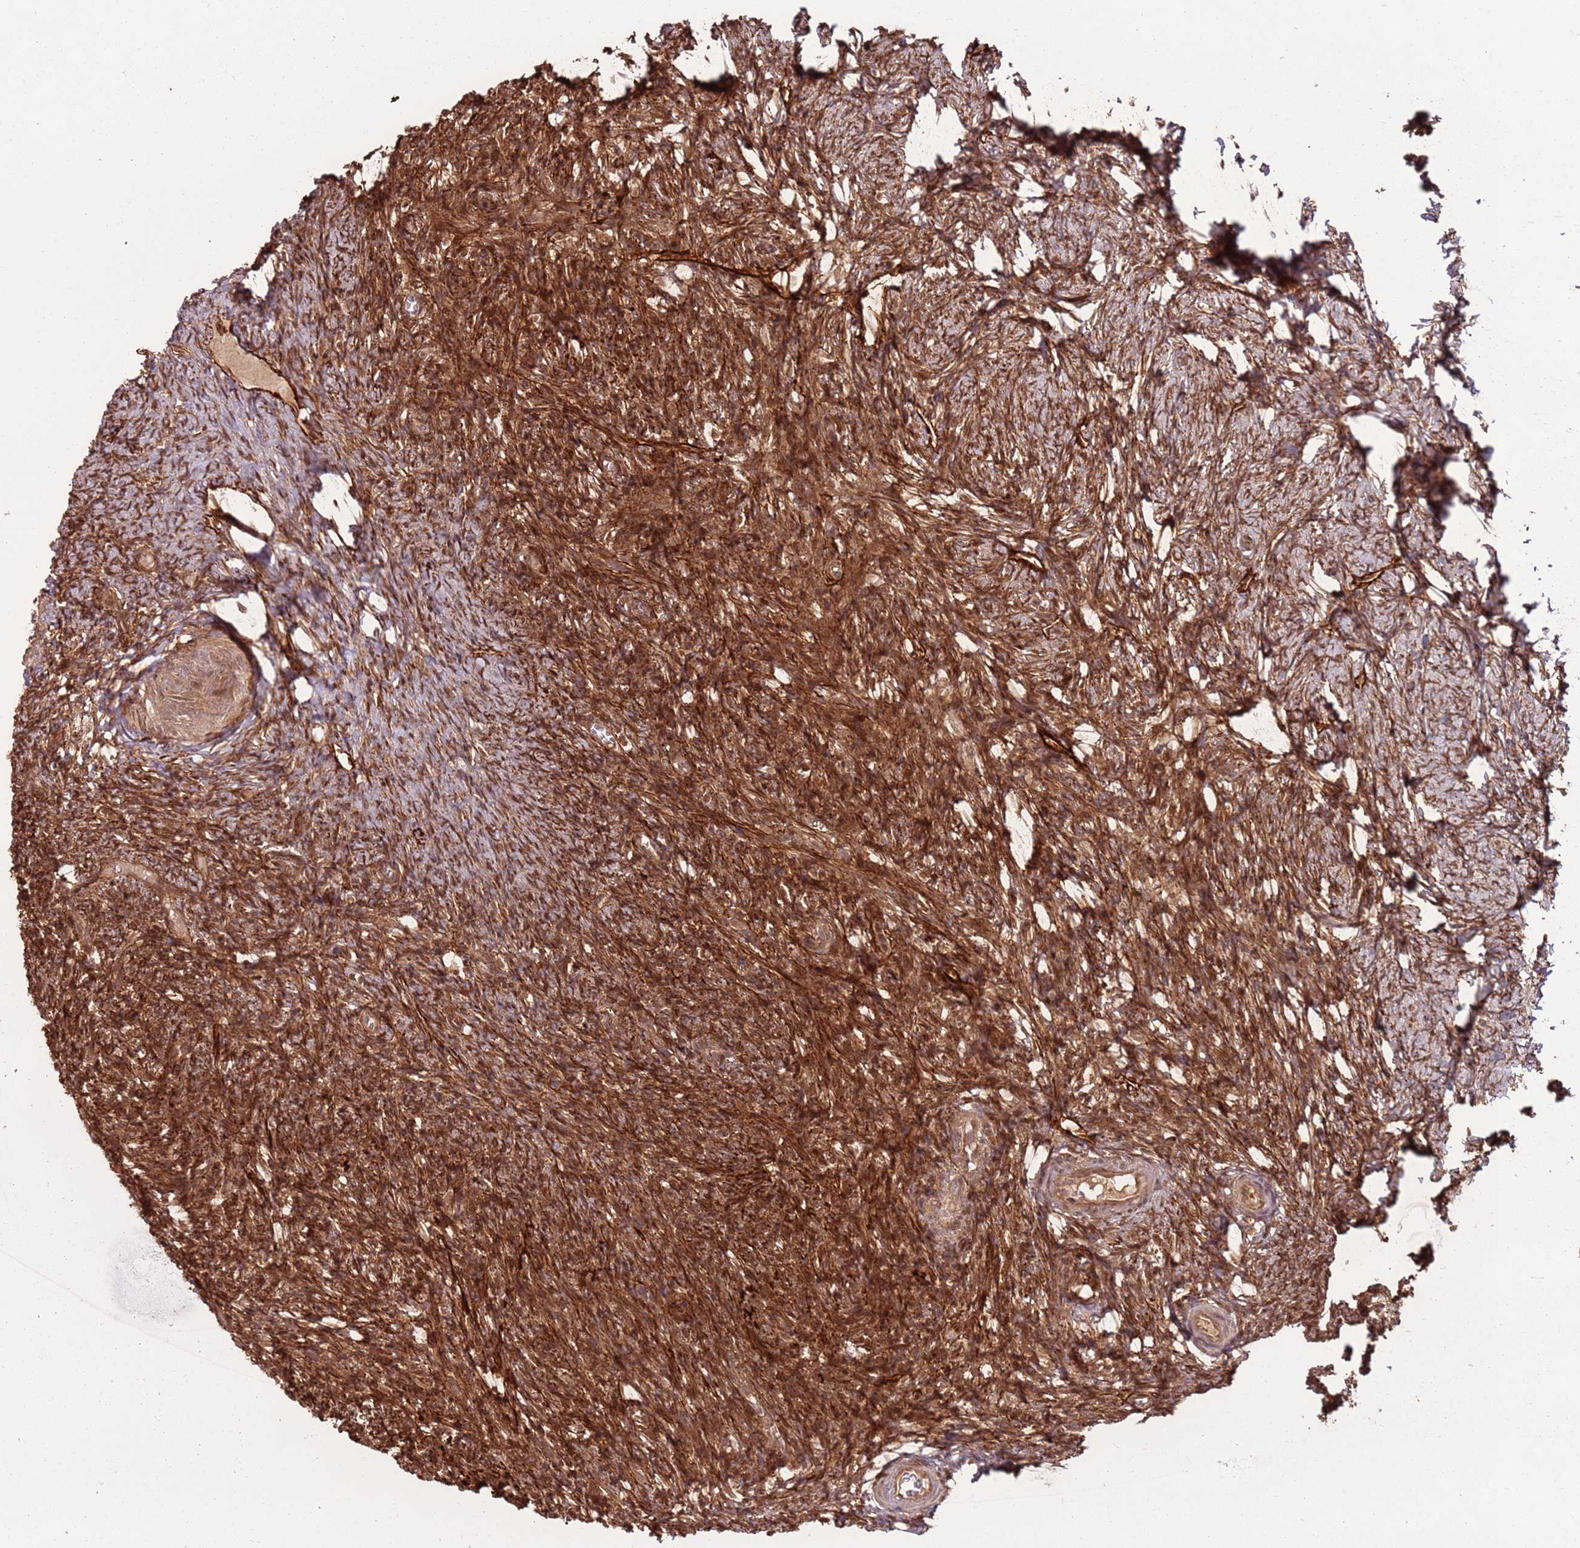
{"staining": {"intensity": "moderate", "quantity": ">75%", "location": "cytoplasmic/membranous,nuclear"}, "tissue": "ovary", "cell_type": "Ovarian stroma cells", "image_type": "normal", "snomed": [{"axis": "morphology", "description": "Normal tissue, NOS"}, {"axis": "topography", "description": "Ovary"}], "caption": "IHC of unremarkable human ovary shows medium levels of moderate cytoplasmic/membranous,nuclear staining in approximately >75% of ovarian stroma cells.", "gene": "PGLS", "patient": {"sex": "female", "age": 39}}